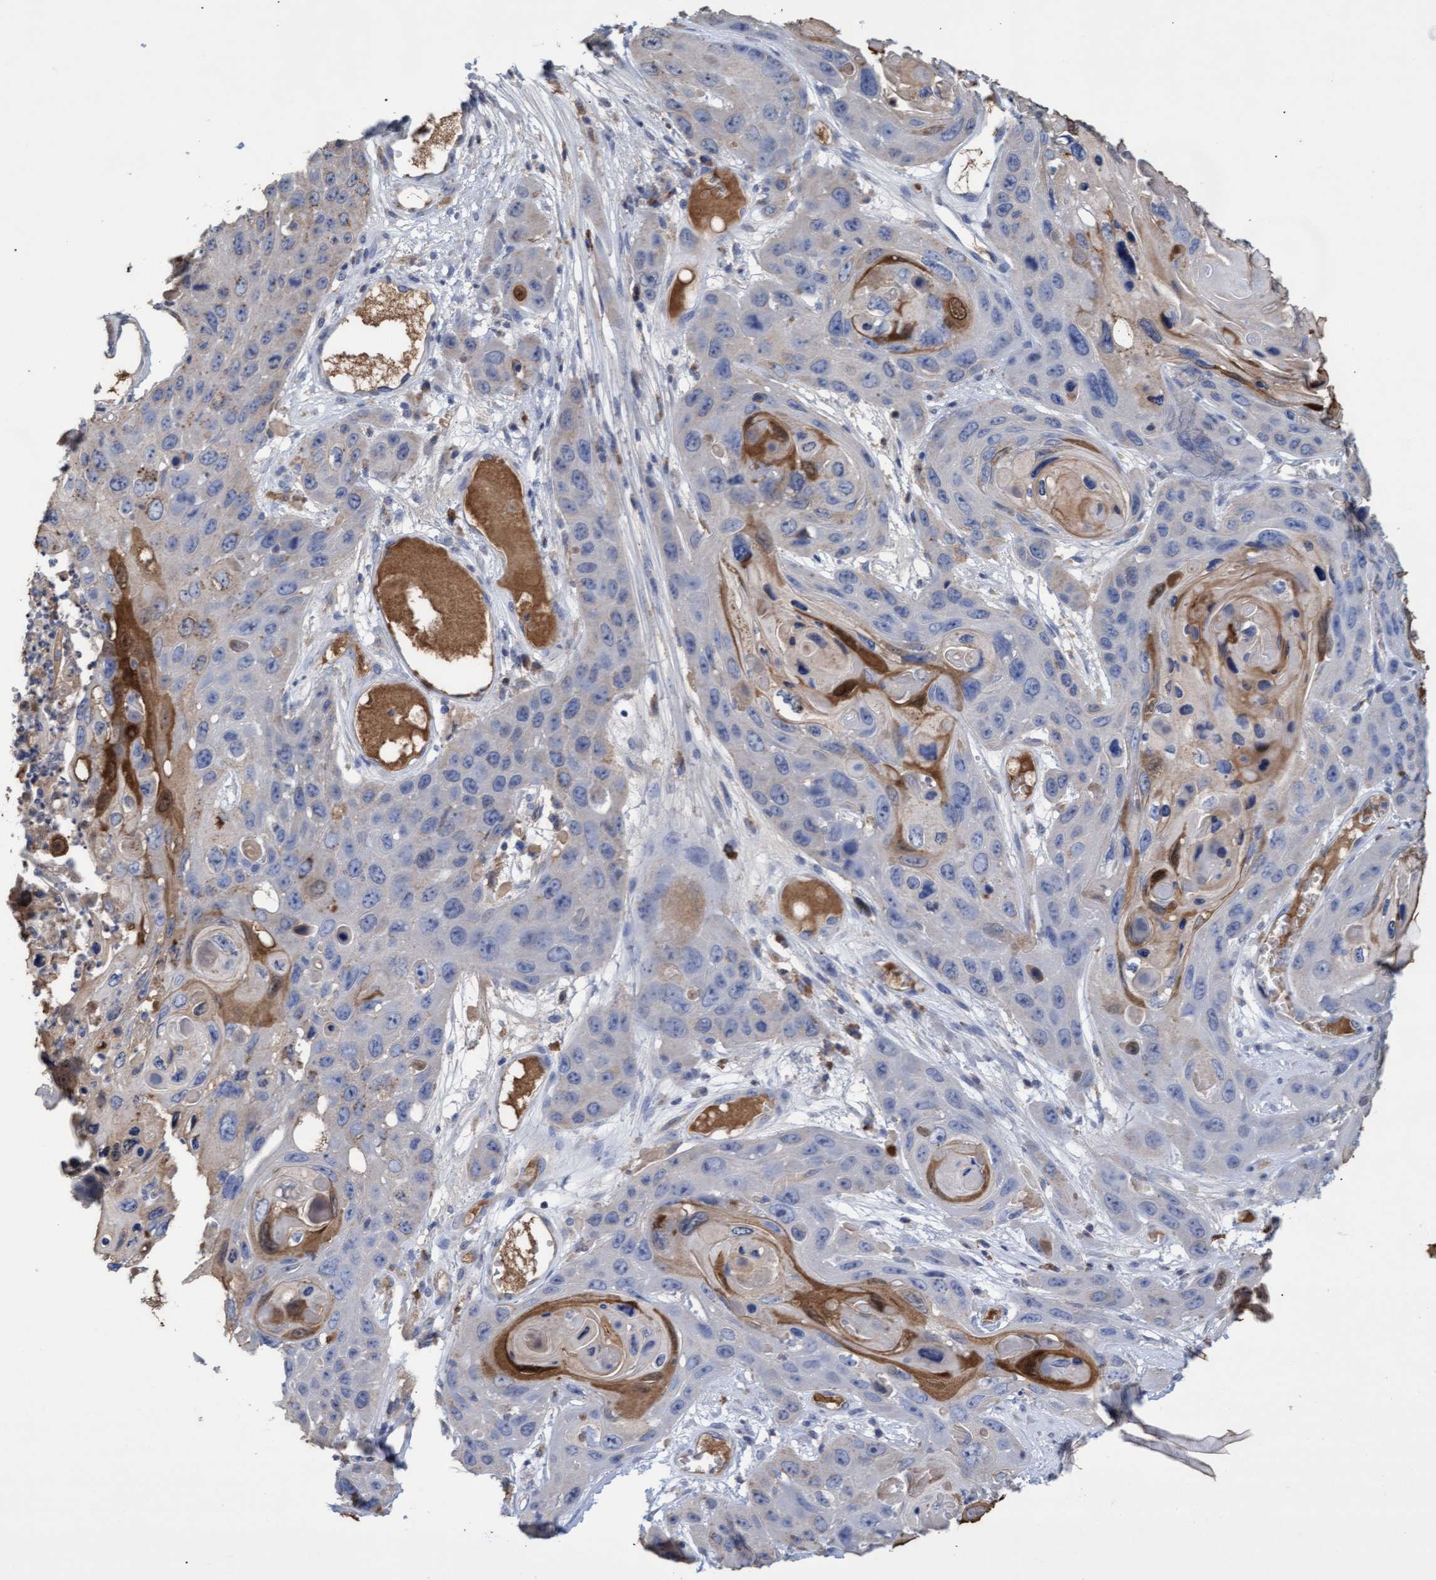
{"staining": {"intensity": "negative", "quantity": "none", "location": "none"}, "tissue": "skin cancer", "cell_type": "Tumor cells", "image_type": "cancer", "snomed": [{"axis": "morphology", "description": "Squamous cell carcinoma, NOS"}, {"axis": "topography", "description": "Skin"}], "caption": "Immunohistochemistry (IHC) micrograph of neoplastic tissue: skin squamous cell carcinoma stained with DAB demonstrates no significant protein expression in tumor cells.", "gene": "GPR39", "patient": {"sex": "male", "age": 55}}